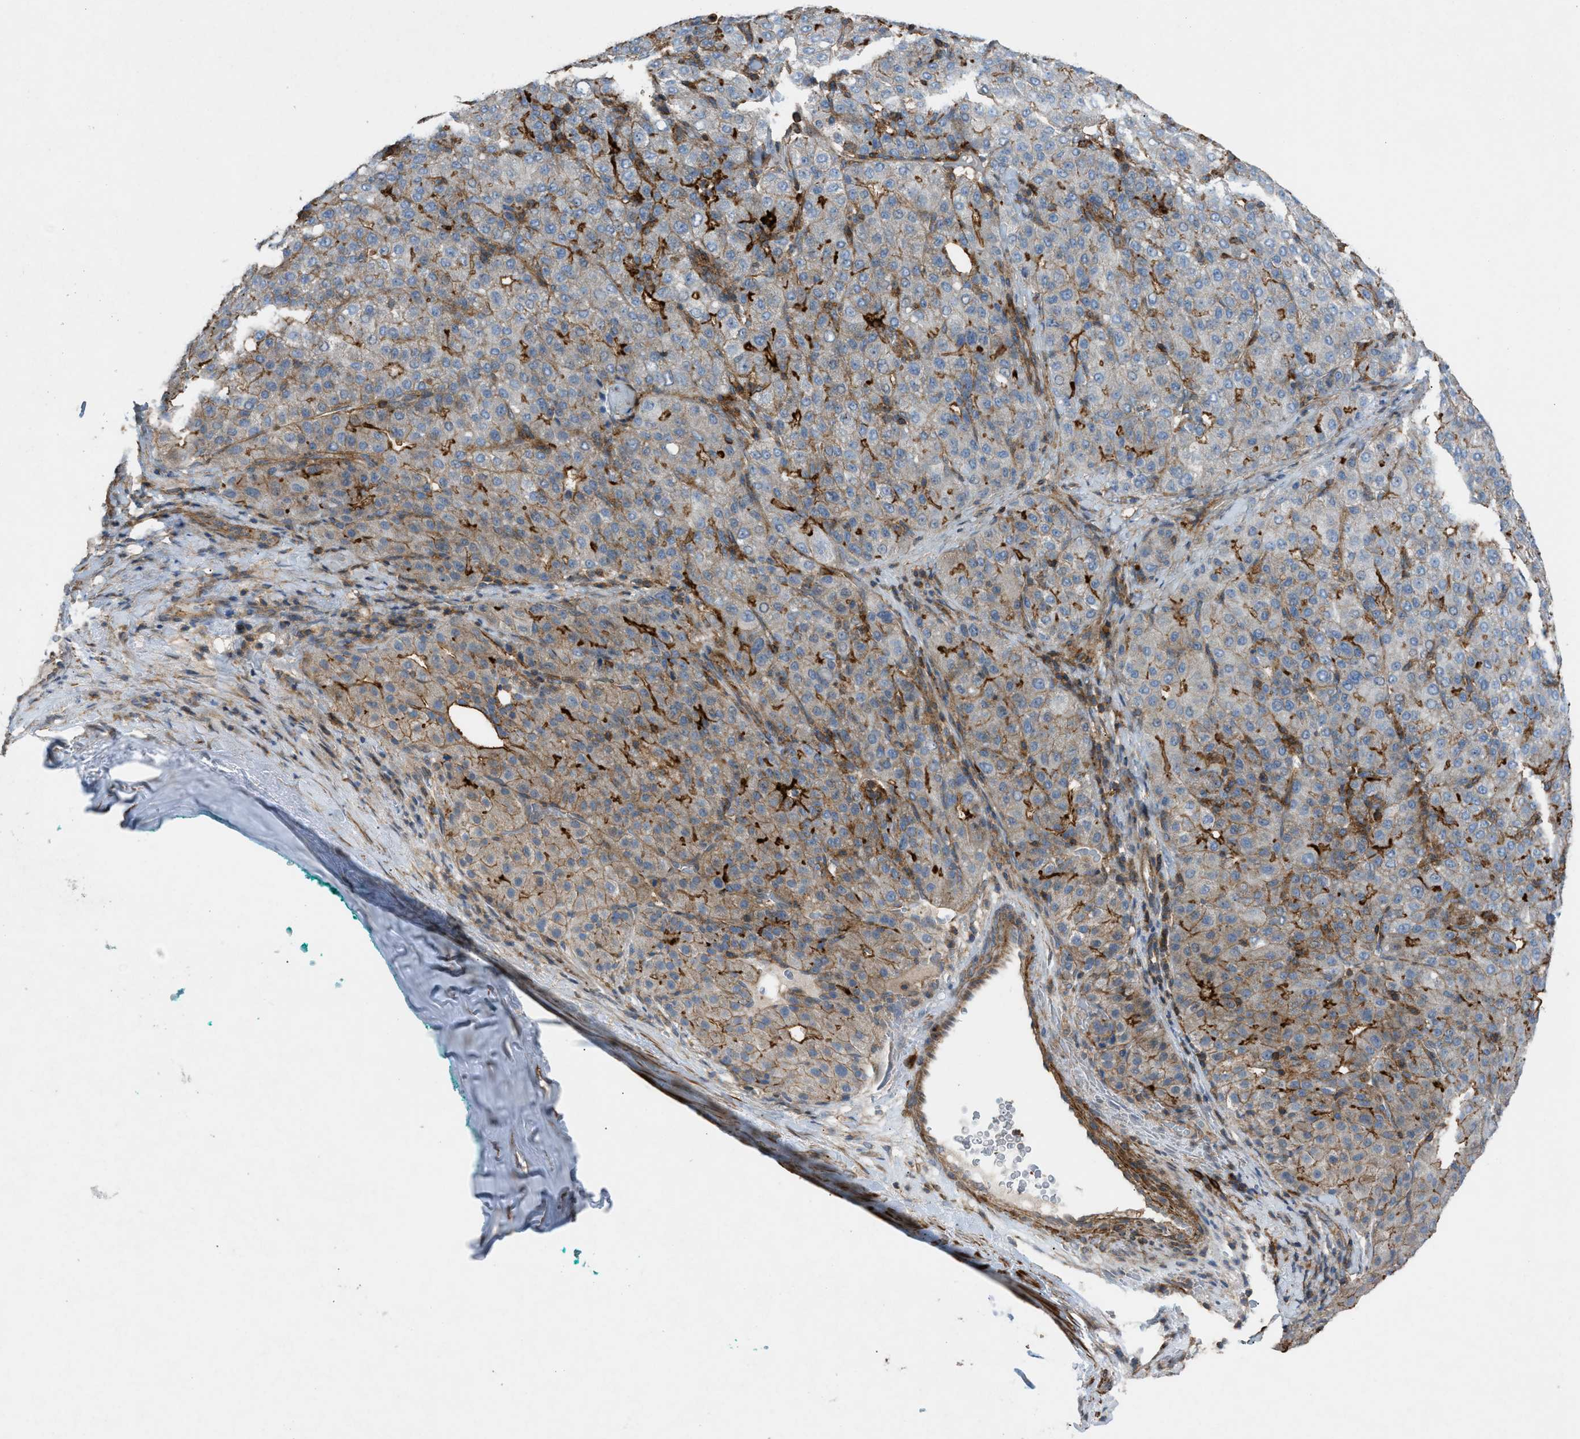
{"staining": {"intensity": "weak", "quantity": "25%-75%", "location": "cytoplasmic/membranous"}, "tissue": "liver cancer", "cell_type": "Tumor cells", "image_type": "cancer", "snomed": [{"axis": "morphology", "description": "Carcinoma, Hepatocellular, NOS"}, {"axis": "topography", "description": "Liver"}], "caption": "Human hepatocellular carcinoma (liver) stained with a protein marker exhibits weak staining in tumor cells.", "gene": "NCK2", "patient": {"sex": "male", "age": 65}}